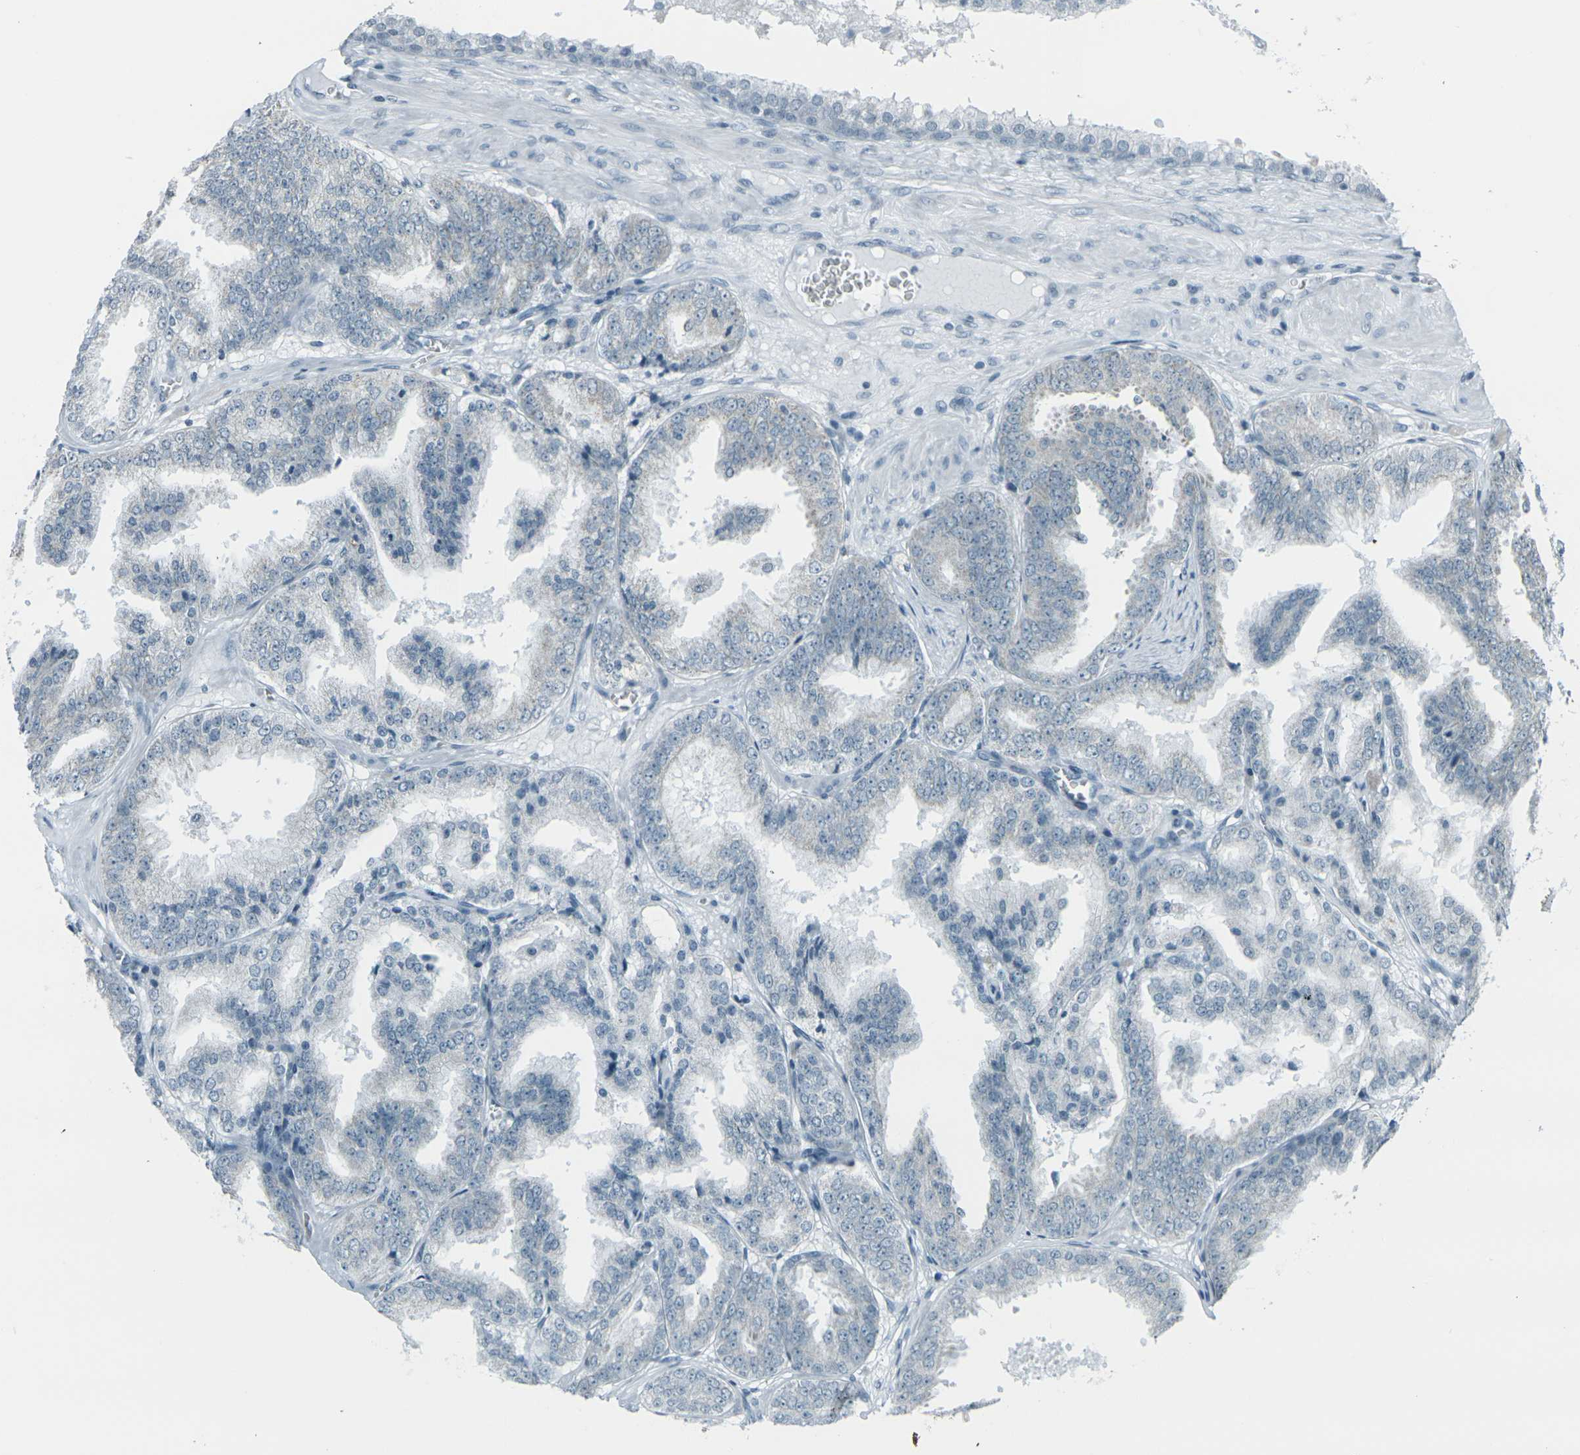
{"staining": {"intensity": "negative", "quantity": "none", "location": "none"}, "tissue": "prostate cancer", "cell_type": "Tumor cells", "image_type": "cancer", "snomed": [{"axis": "morphology", "description": "Adenocarcinoma, High grade"}, {"axis": "topography", "description": "Prostate"}], "caption": "Tumor cells are negative for protein expression in human prostate high-grade adenocarcinoma.", "gene": "H2BC1", "patient": {"sex": "male", "age": 61}}